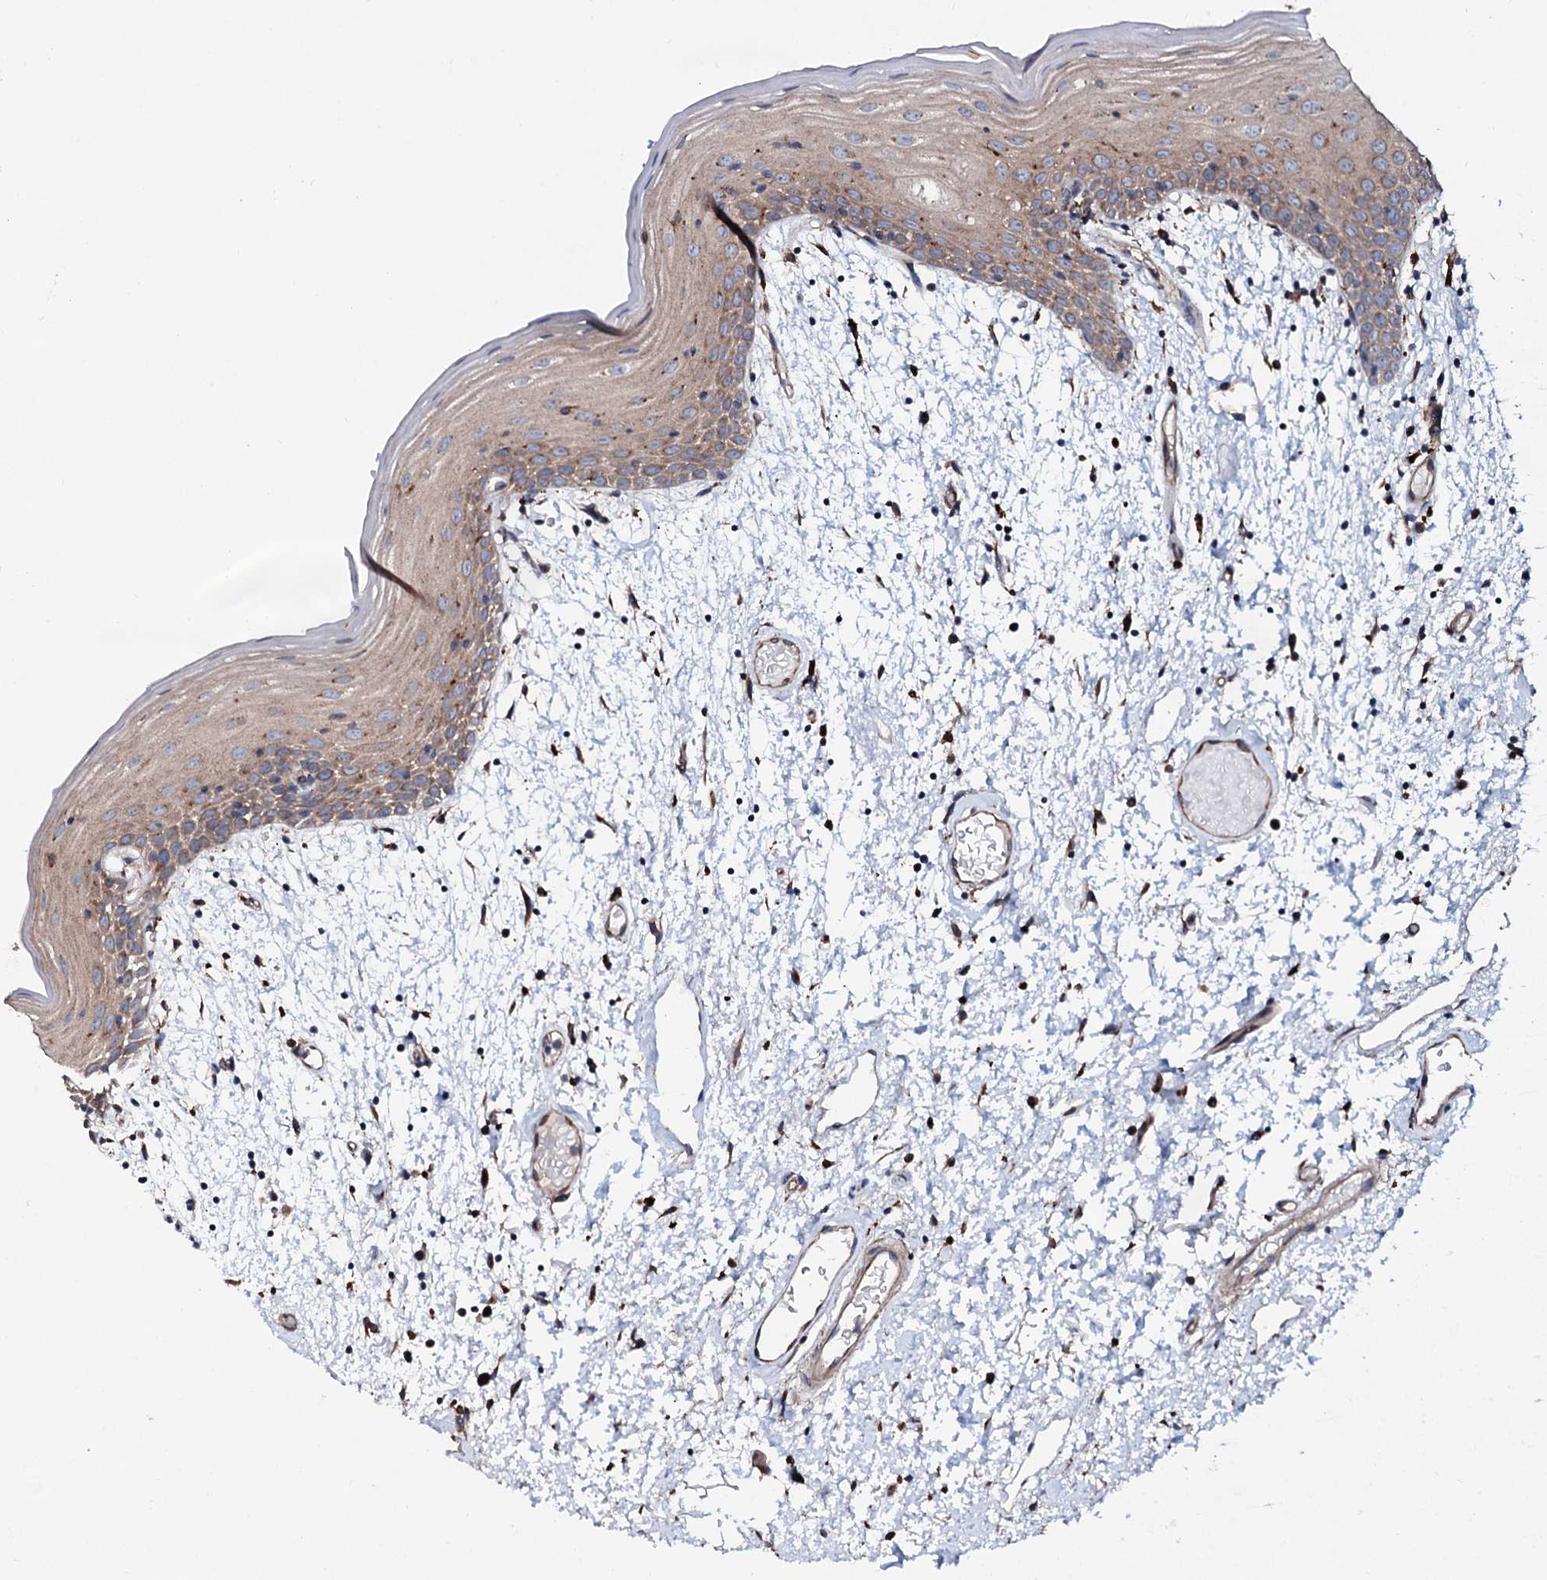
{"staining": {"intensity": "moderate", "quantity": ">75%", "location": "cytoplasmic/membranous"}, "tissue": "oral mucosa", "cell_type": "Squamous epithelial cells", "image_type": "normal", "snomed": [{"axis": "morphology", "description": "Normal tissue, NOS"}, {"axis": "topography", "description": "Skeletal muscle"}, {"axis": "topography", "description": "Oral tissue"}, {"axis": "topography", "description": "Salivary gland"}, {"axis": "topography", "description": "Peripheral nerve tissue"}], "caption": "Oral mucosa stained with a protein marker exhibits moderate staining in squamous epithelial cells.", "gene": "P2RX4", "patient": {"sex": "male", "age": 54}}